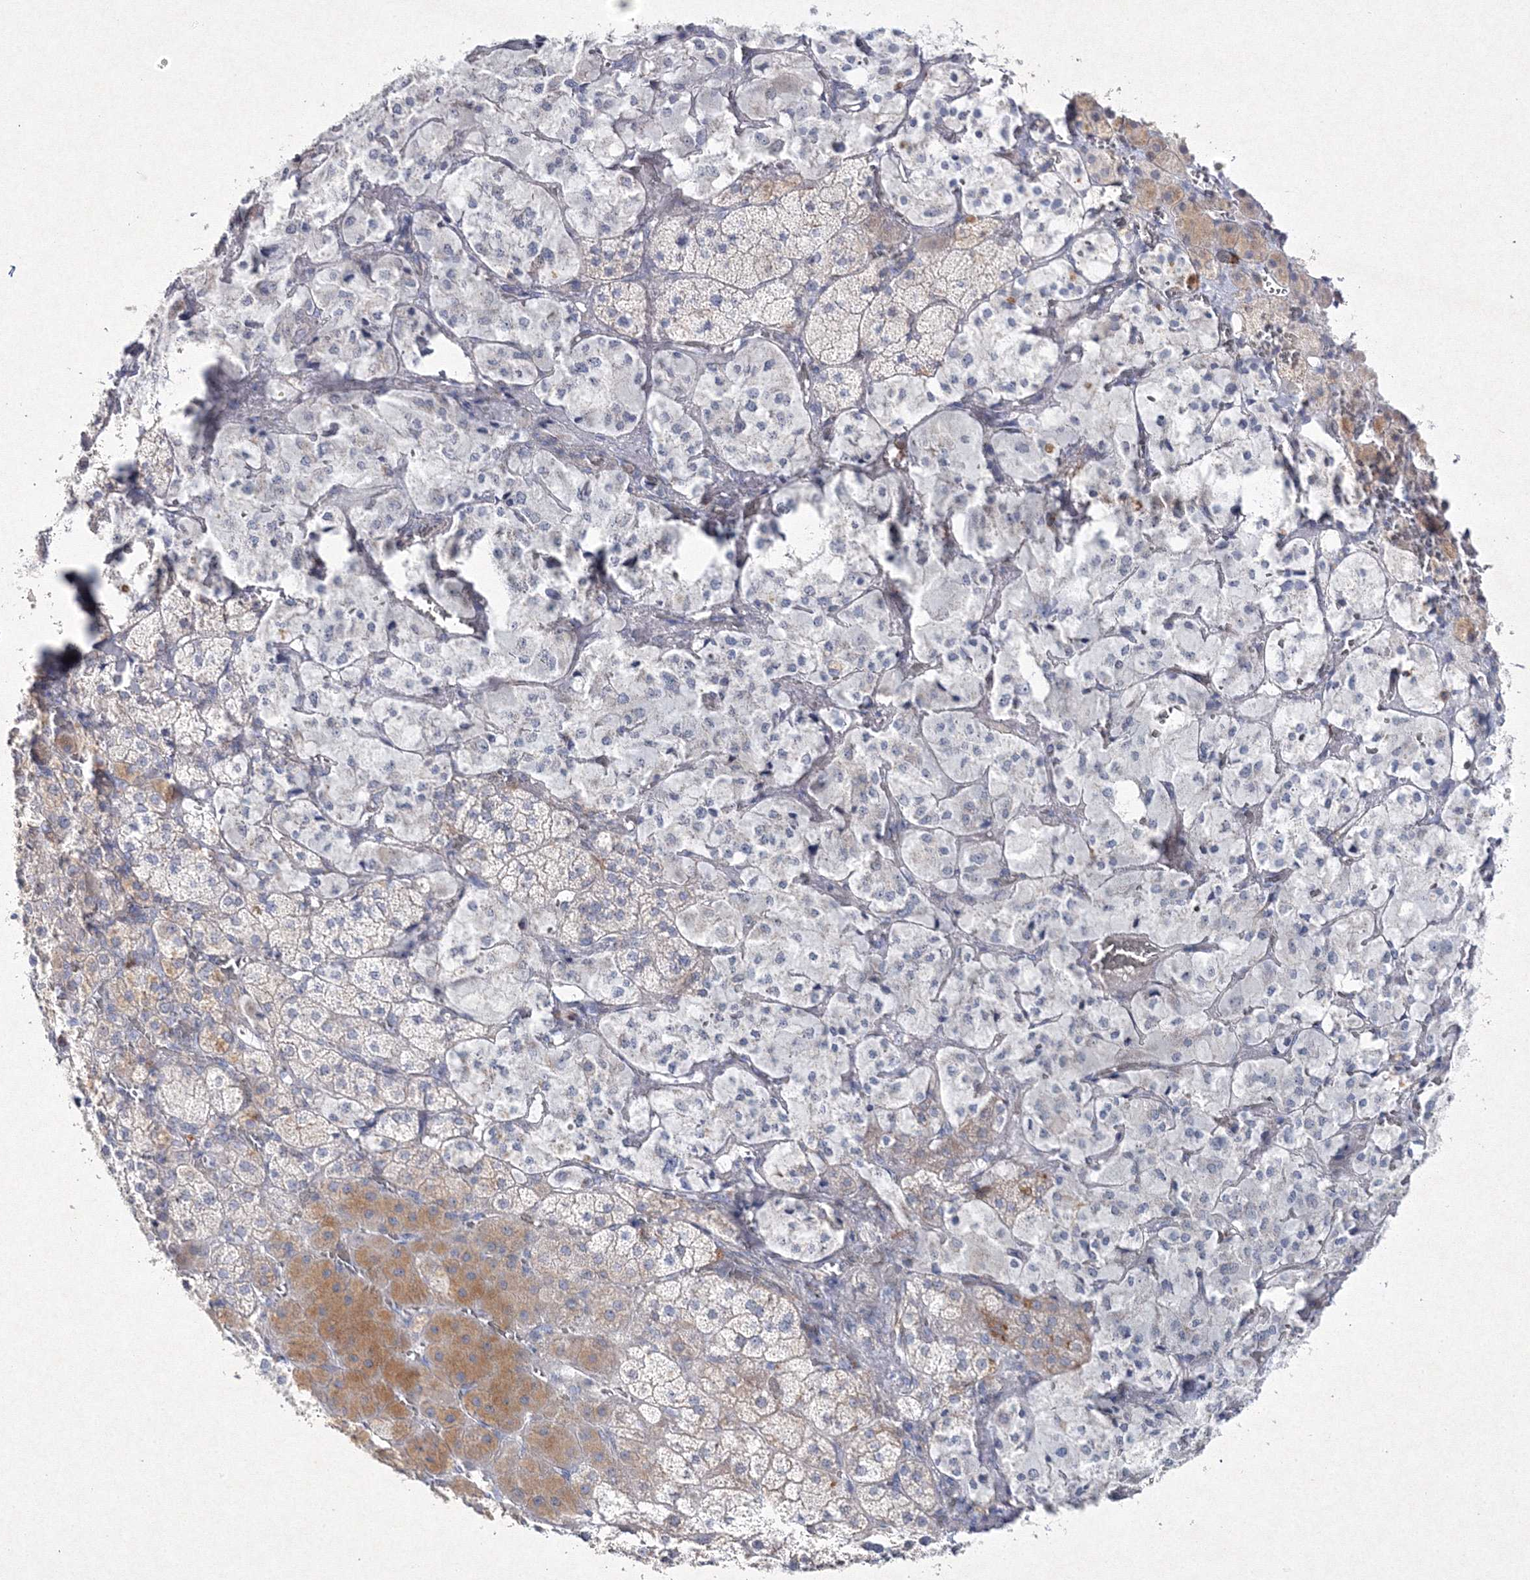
{"staining": {"intensity": "negative", "quantity": "none", "location": "none"}, "tissue": "adrenal gland", "cell_type": "Glandular cells", "image_type": "normal", "snomed": [{"axis": "morphology", "description": "Normal tissue, NOS"}, {"axis": "topography", "description": "Adrenal gland"}], "caption": "DAB (3,3'-diaminobenzidine) immunohistochemical staining of benign adrenal gland exhibits no significant staining in glandular cells.", "gene": "HCST", "patient": {"sex": "male", "age": 57}}